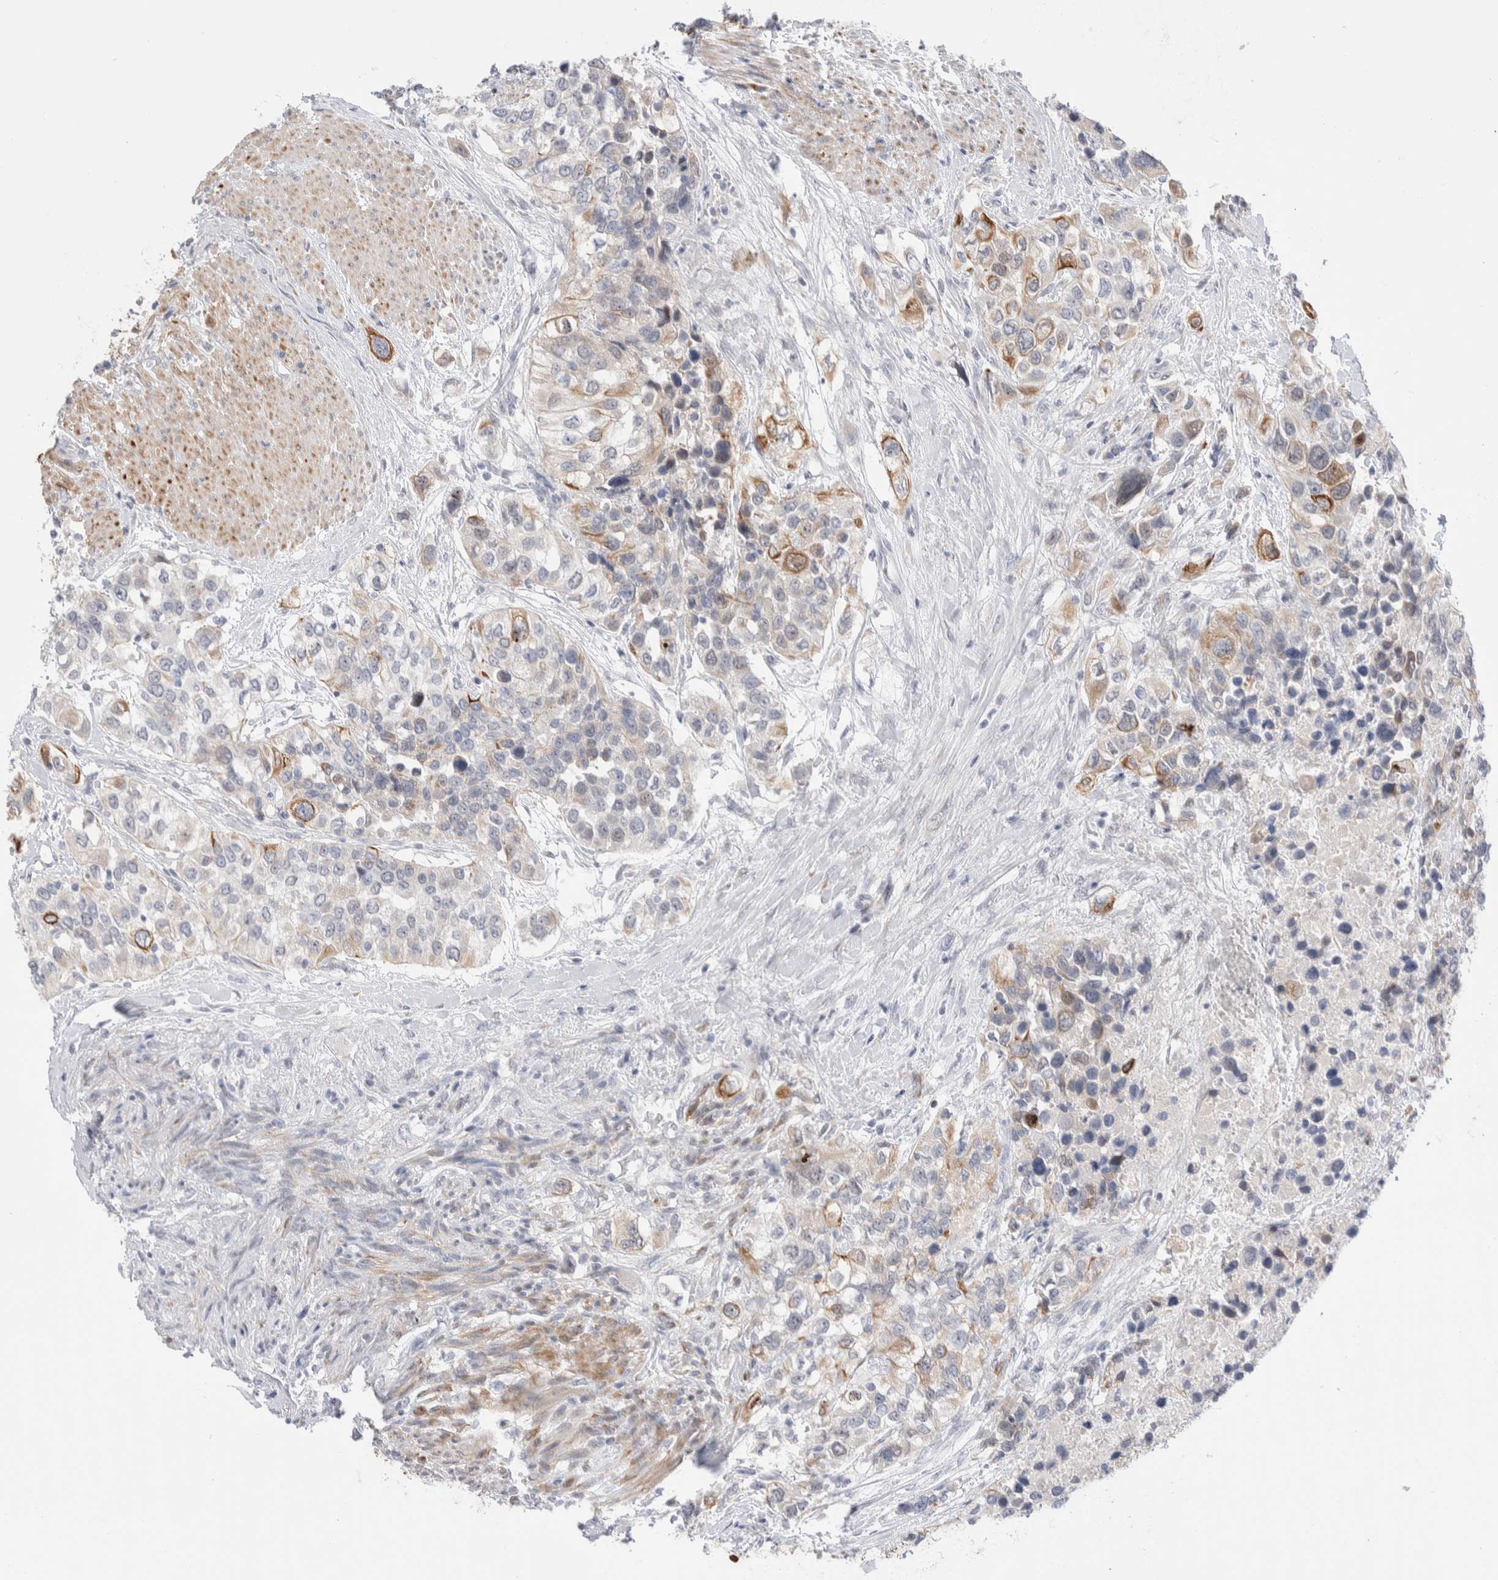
{"staining": {"intensity": "moderate", "quantity": "<25%", "location": "cytoplasmic/membranous"}, "tissue": "urothelial cancer", "cell_type": "Tumor cells", "image_type": "cancer", "snomed": [{"axis": "morphology", "description": "Urothelial carcinoma, High grade"}, {"axis": "topography", "description": "Urinary bladder"}], "caption": "Protein expression by immunohistochemistry (IHC) demonstrates moderate cytoplasmic/membranous expression in about <25% of tumor cells in urothelial carcinoma (high-grade).", "gene": "C1orf112", "patient": {"sex": "female", "age": 80}}